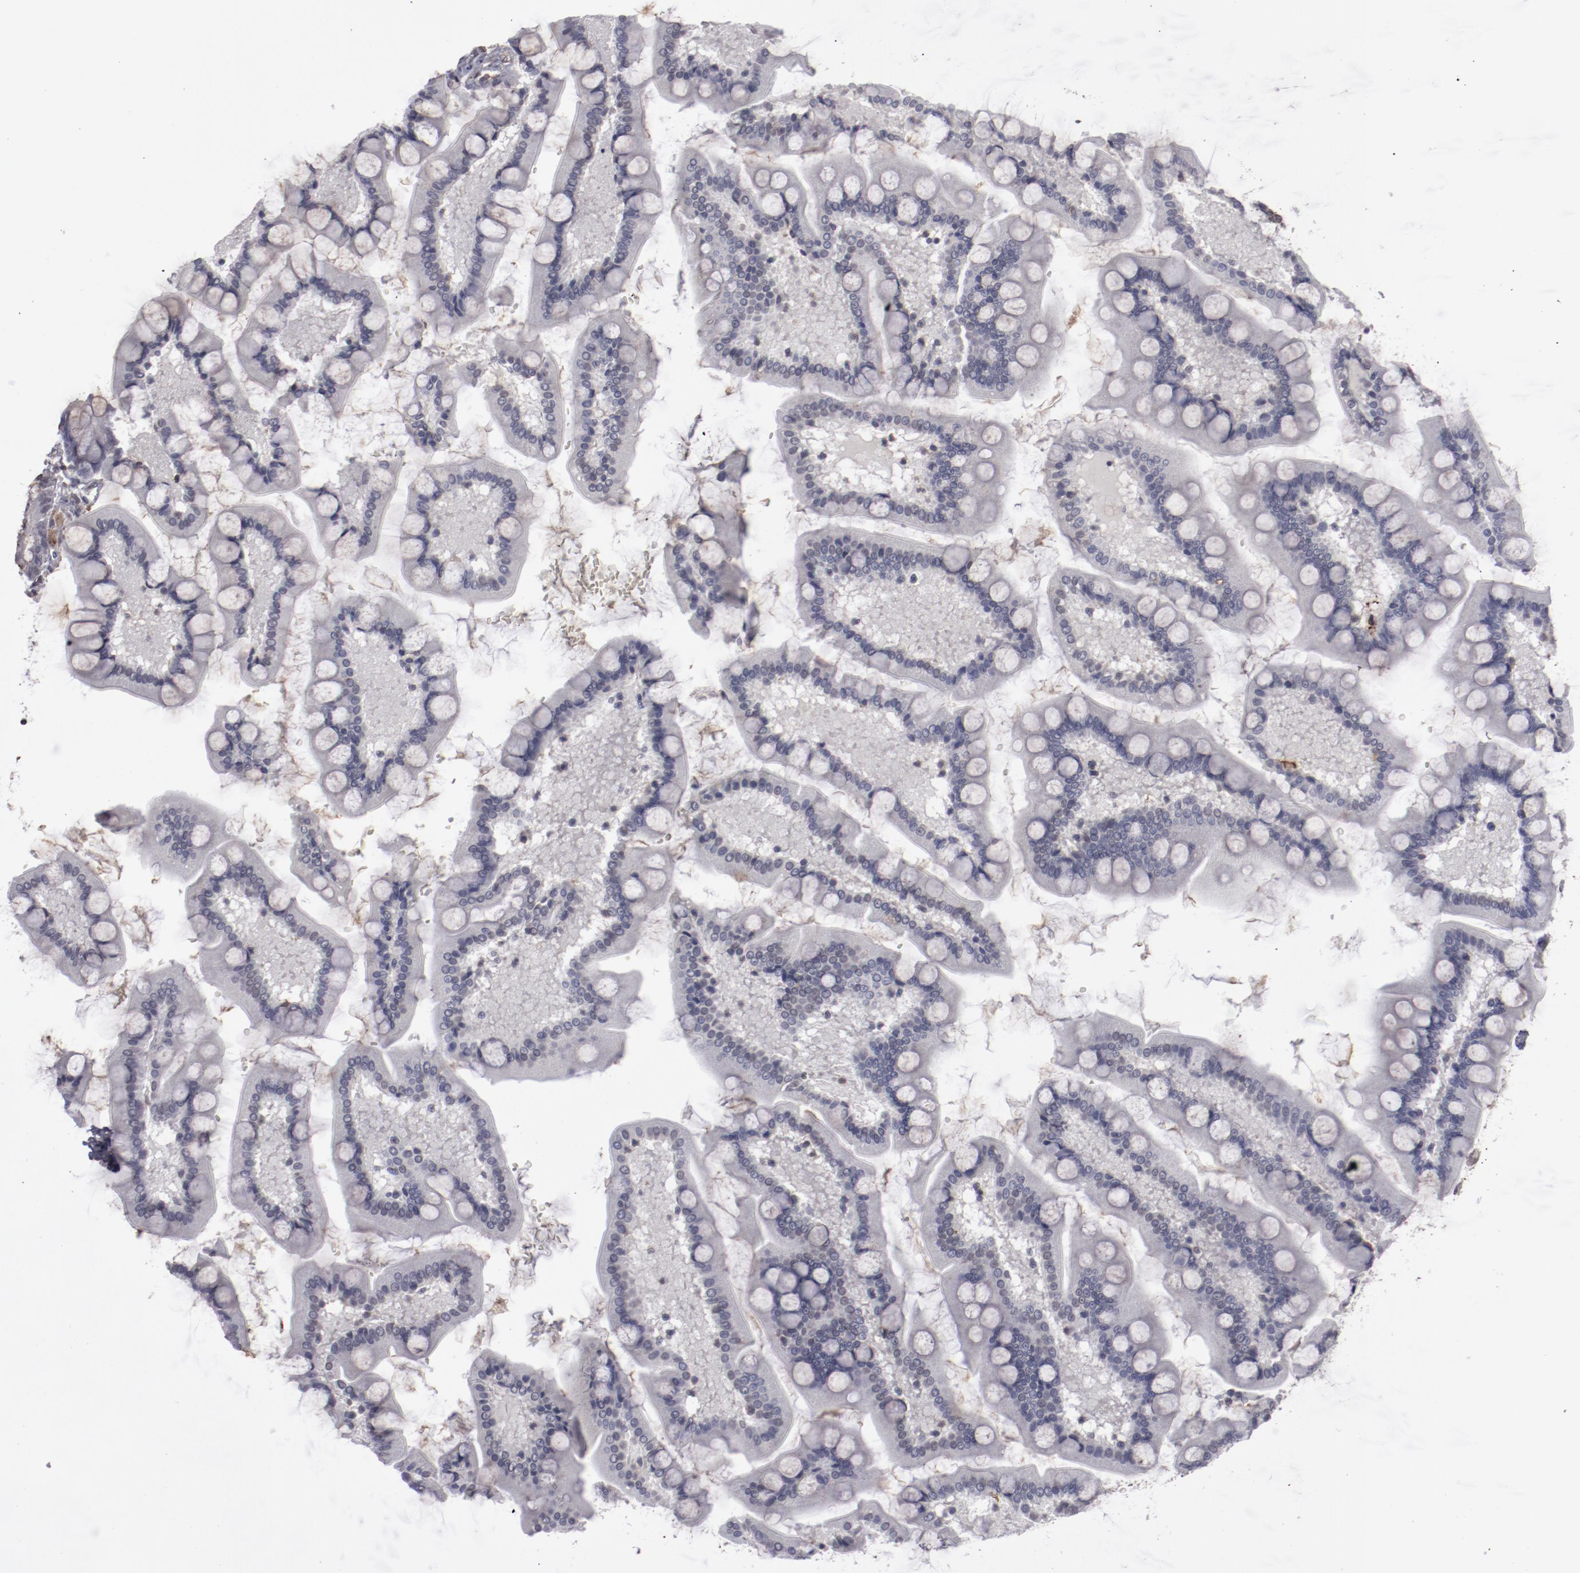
{"staining": {"intensity": "negative", "quantity": "none", "location": "none"}, "tissue": "small intestine", "cell_type": "Glandular cells", "image_type": "normal", "snomed": [{"axis": "morphology", "description": "Normal tissue, NOS"}, {"axis": "topography", "description": "Small intestine"}], "caption": "The IHC photomicrograph has no significant positivity in glandular cells of small intestine.", "gene": "LEF1", "patient": {"sex": "male", "age": 41}}